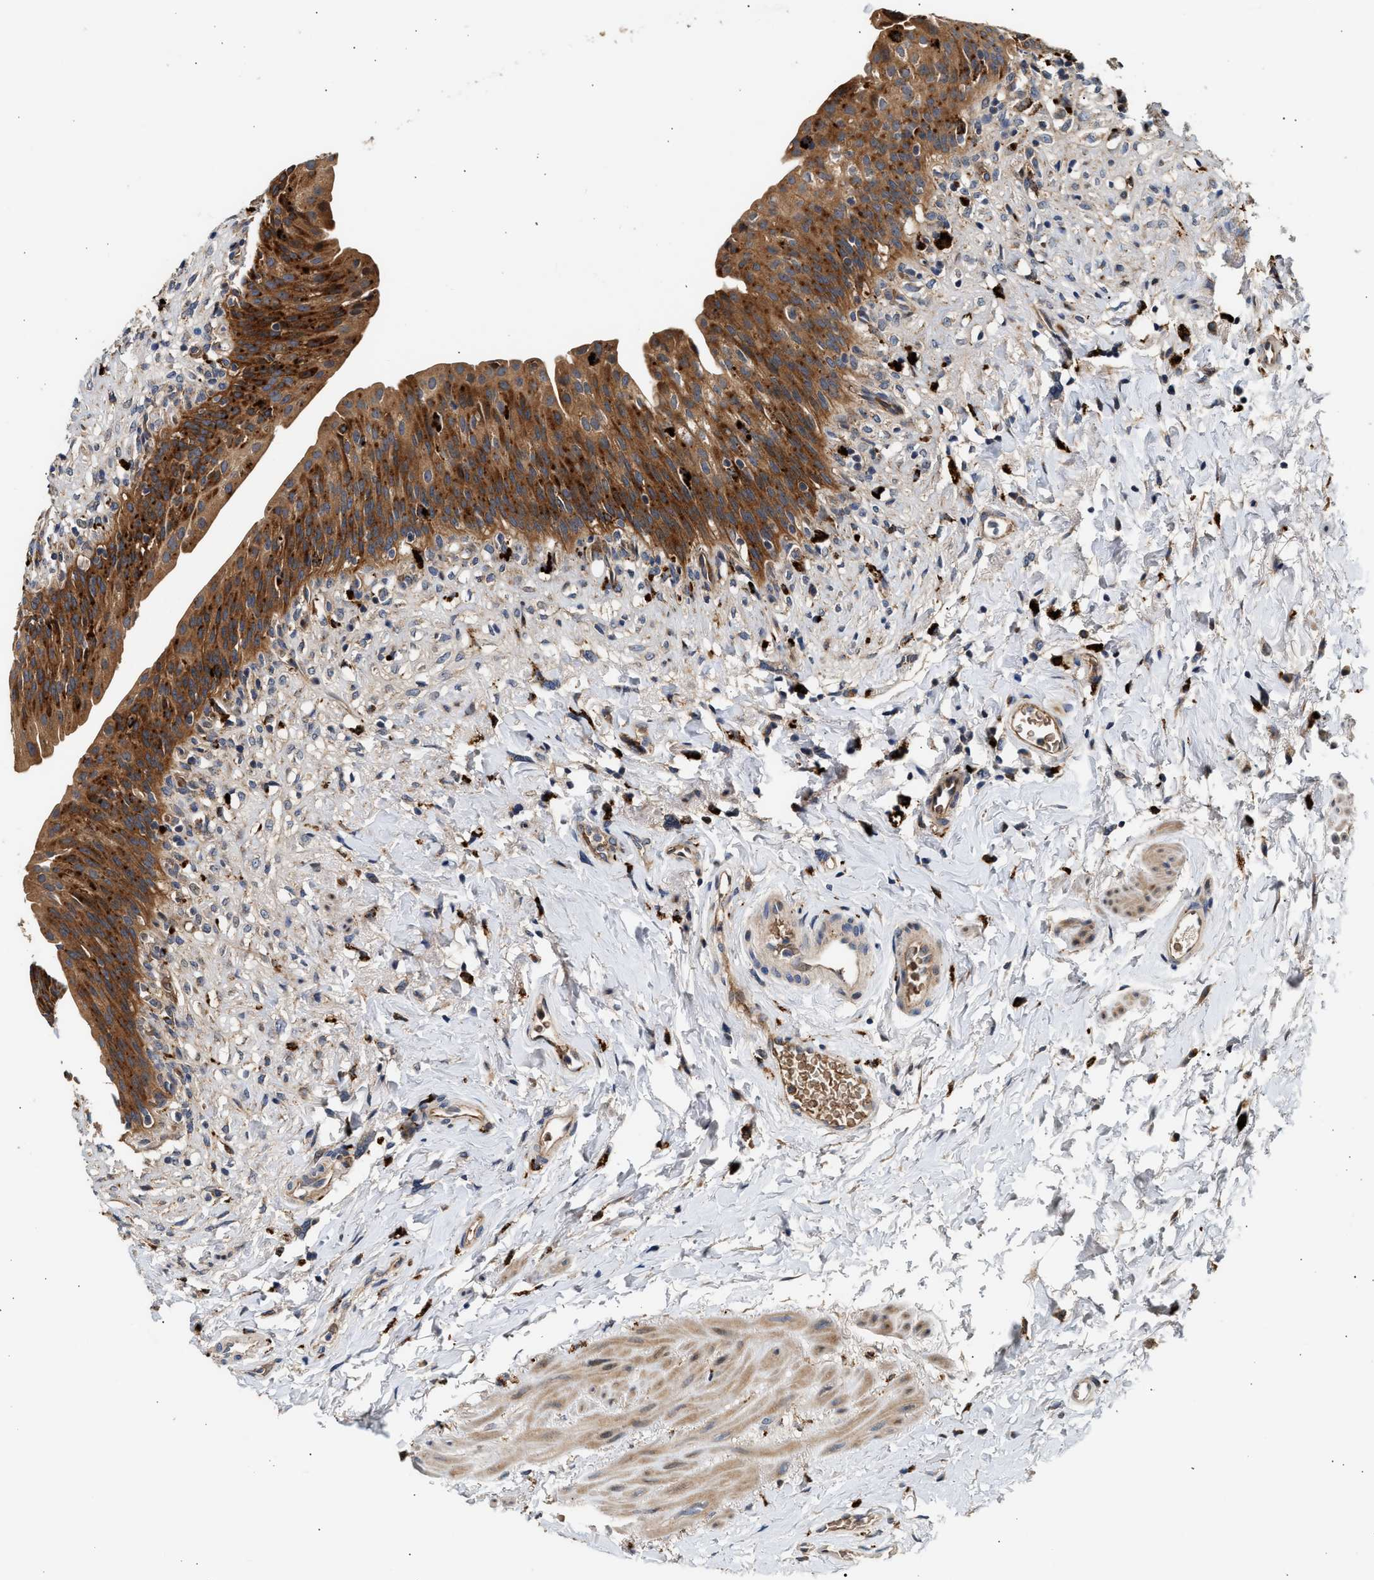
{"staining": {"intensity": "moderate", "quantity": ">75%", "location": "cytoplasmic/membranous"}, "tissue": "urinary bladder", "cell_type": "Urothelial cells", "image_type": "normal", "snomed": [{"axis": "morphology", "description": "Normal tissue, NOS"}, {"axis": "topography", "description": "Urinary bladder"}], "caption": "DAB (3,3'-diaminobenzidine) immunohistochemical staining of unremarkable urinary bladder displays moderate cytoplasmic/membranous protein positivity in approximately >75% of urothelial cells. (DAB IHC, brown staining for protein, blue staining for nuclei).", "gene": "PLD3", "patient": {"sex": "female", "age": 79}}